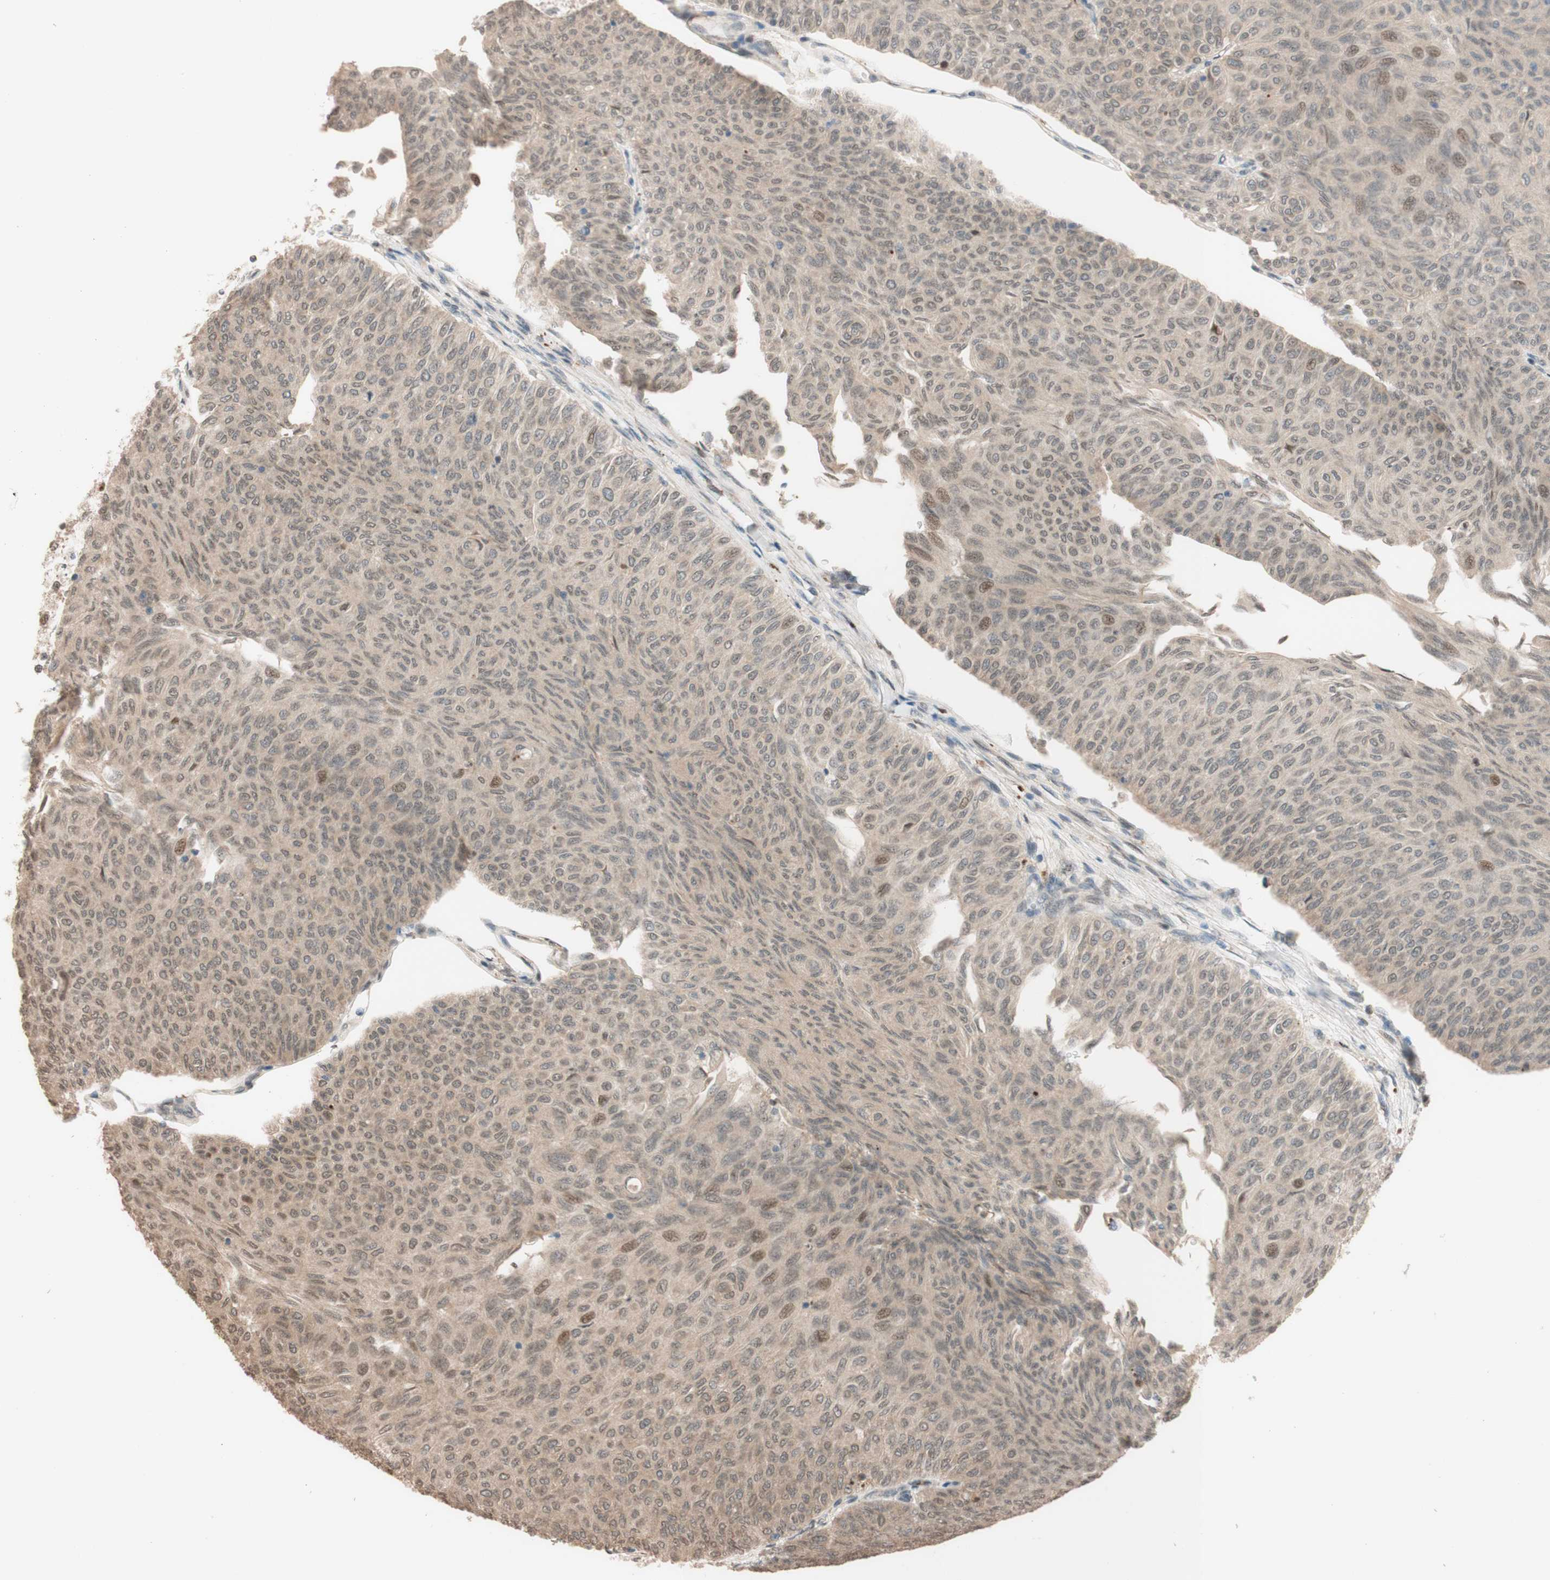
{"staining": {"intensity": "weak", "quantity": "<25%", "location": "nuclear"}, "tissue": "urothelial cancer", "cell_type": "Tumor cells", "image_type": "cancer", "snomed": [{"axis": "morphology", "description": "Urothelial carcinoma, Low grade"}, {"axis": "topography", "description": "Urinary bladder"}], "caption": "Immunohistochemistry (IHC) histopathology image of neoplastic tissue: urothelial cancer stained with DAB (3,3'-diaminobenzidine) exhibits no significant protein expression in tumor cells.", "gene": "CCNC", "patient": {"sex": "male", "age": 78}}